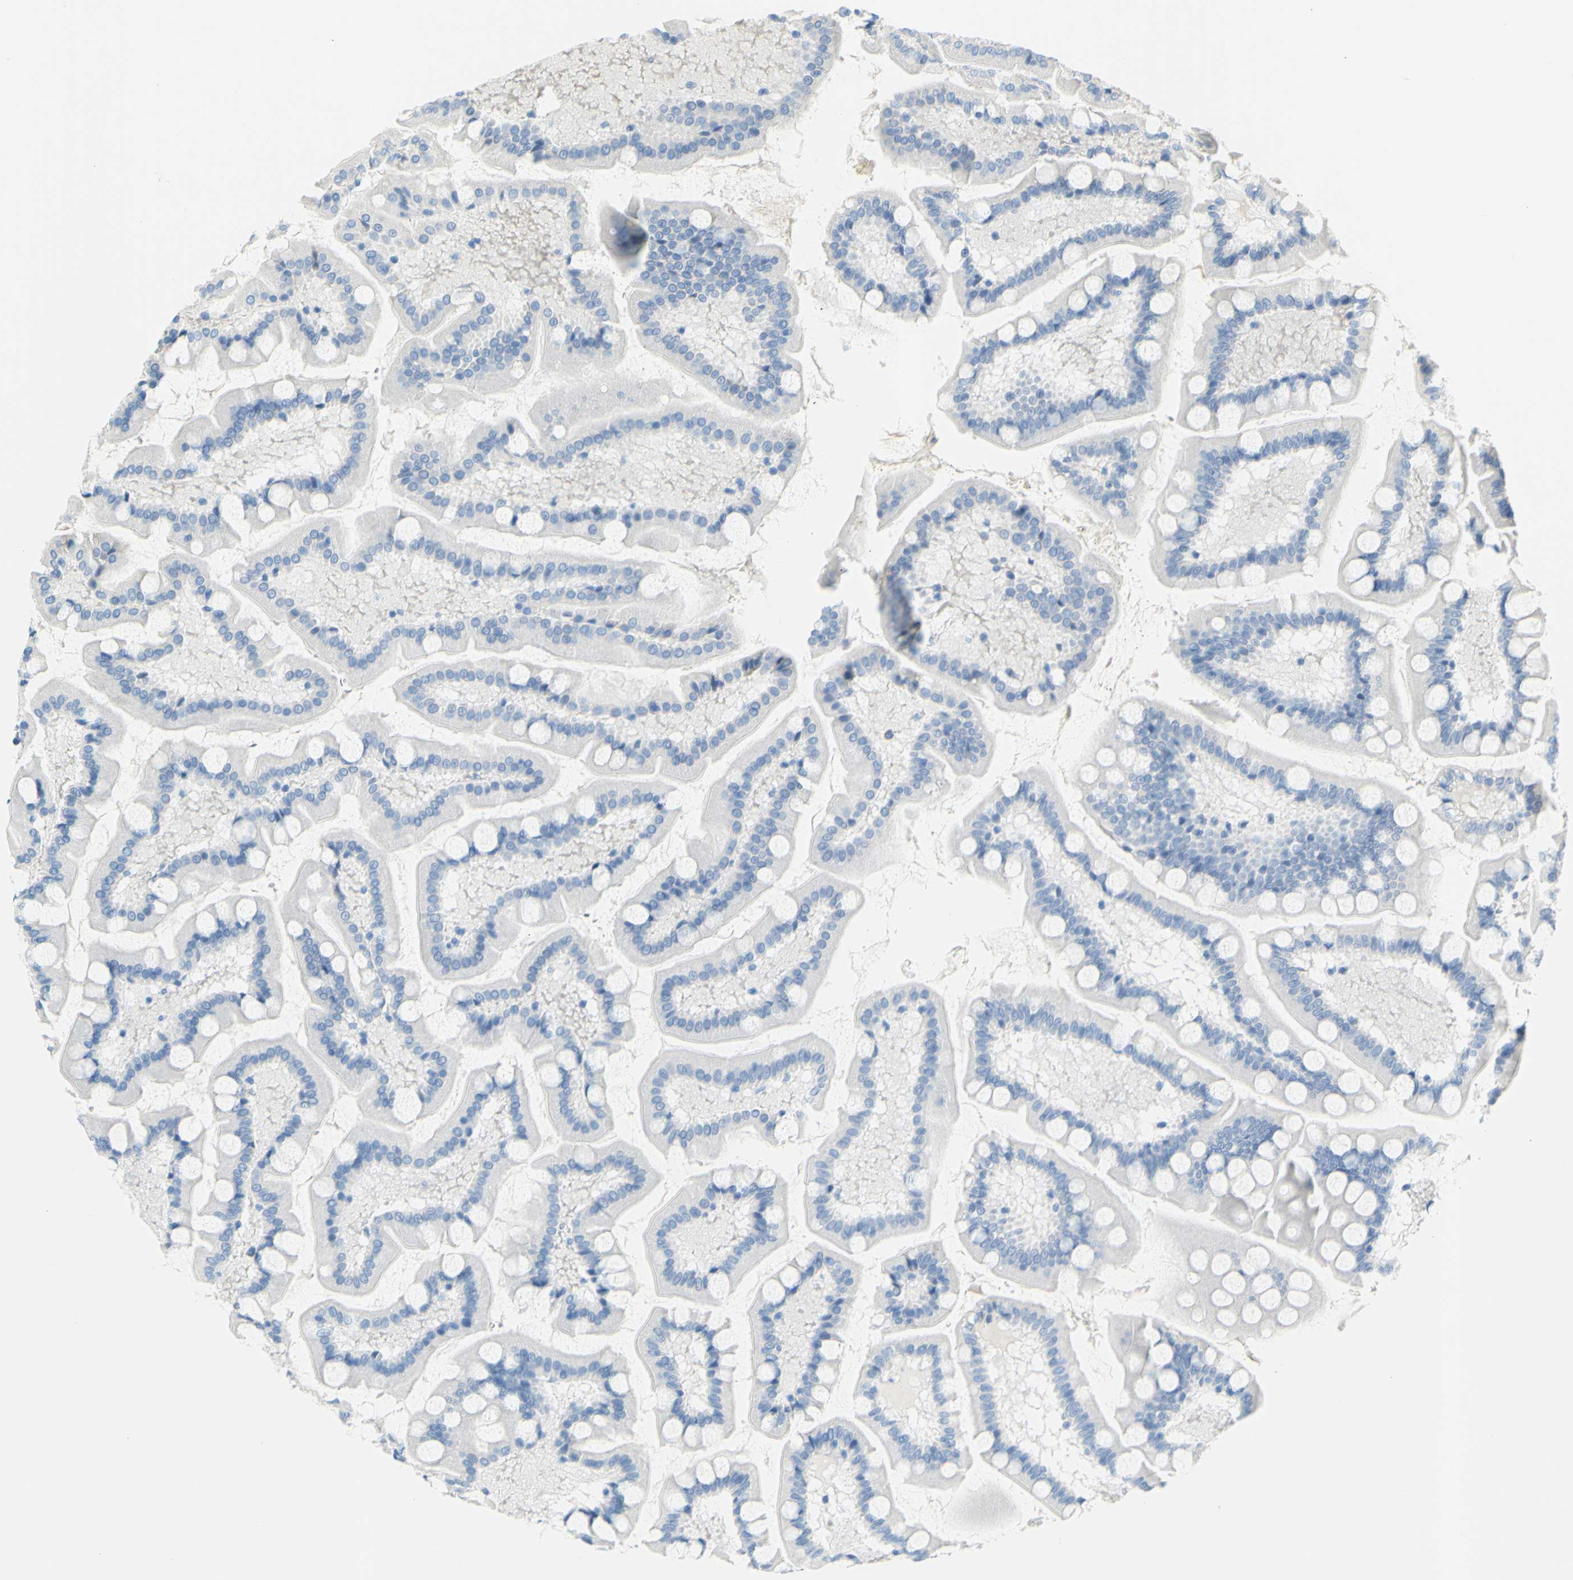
{"staining": {"intensity": "negative", "quantity": "none", "location": "none"}, "tissue": "small intestine", "cell_type": "Glandular cells", "image_type": "normal", "snomed": [{"axis": "morphology", "description": "Normal tissue, NOS"}, {"axis": "topography", "description": "Small intestine"}], "caption": "This is a histopathology image of immunohistochemistry (IHC) staining of unremarkable small intestine, which shows no positivity in glandular cells.", "gene": "DCT", "patient": {"sex": "male", "age": 41}}